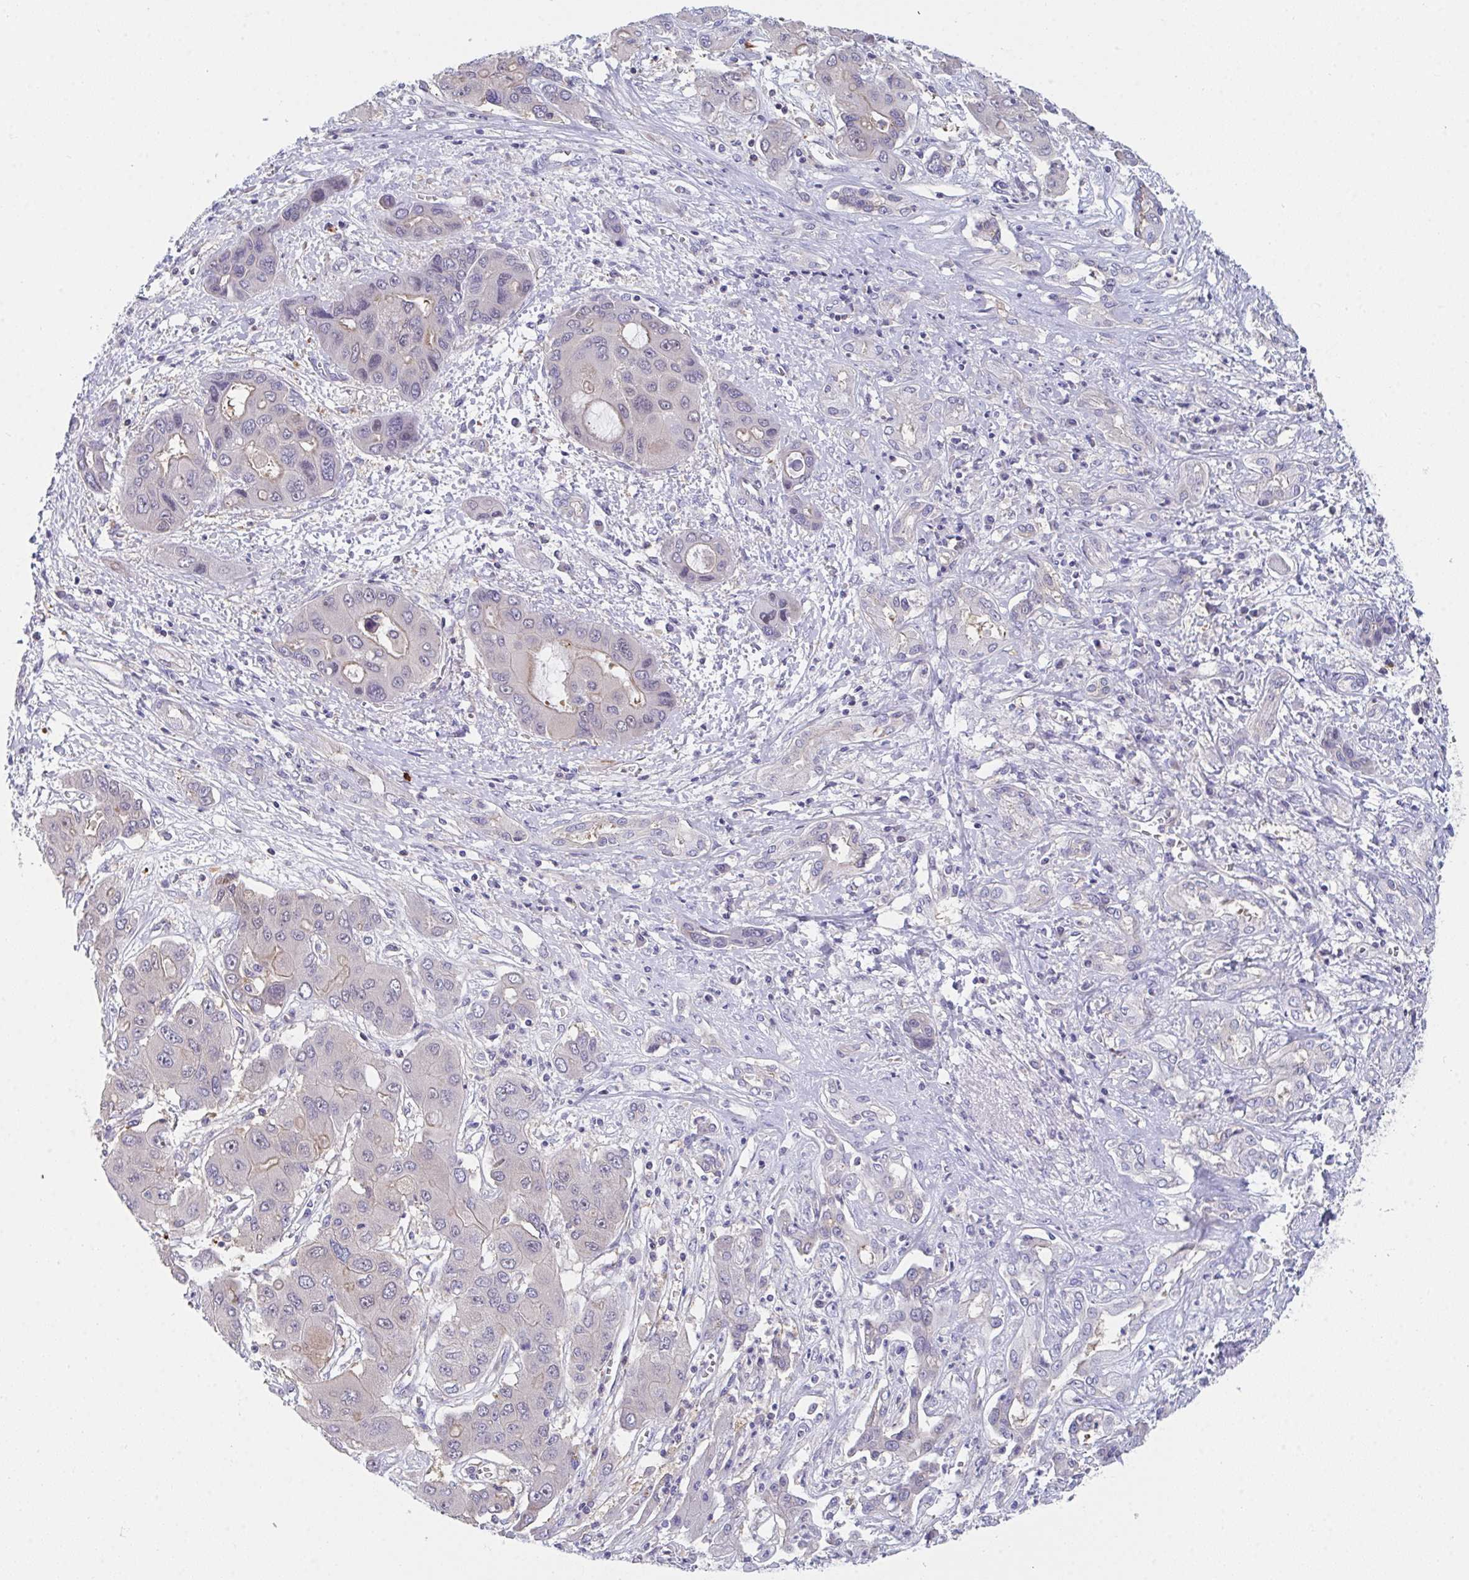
{"staining": {"intensity": "weak", "quantity": "<25%", "location": "nuclear"}, "tissue": "liver cancer", "cell_type": "Tumor cells", "image_type": "cancer", "snomed": [{"axis": "morphology", "description": "Cholangiocarcinoma"}, {"axis": "topography", "description": "Liver"}], "caption": "Tumor cells show no significant protein staining in liver cholangiocarcinoma.", "gene": "P2RX3", "patient": {"sex": "male", "age": 67}}